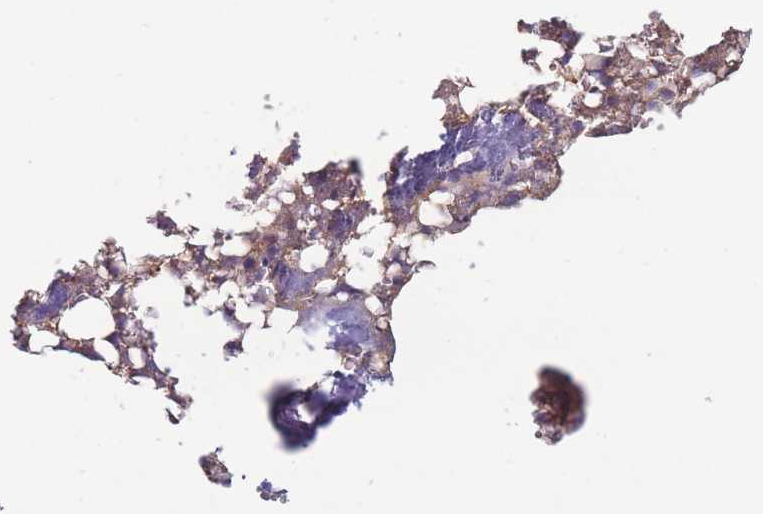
{"staining": {"intensity": "moderate", "quantity": "<25%", "location": "cytoplasmic/membranous"}, "tissue": "bone marrow", "cell_type": "Hematopoietic cells", "image_type": "normal", "snomed": [{"axis": "morphology", "description": "Normal tissue, NOS"}, {"axis": "topography", "description": "Bone marrow"}], "caption": "Immunohistochemical staining of normal bone marrow shows low levels of moderate cytoplasmic/membranous staining in about <25% of hematopoietic cells. (DAB = brown stain, brightfield microscopy at high magnification).", "gene": "STEAP3", "patient": {"sex": "male", "age": 64}}